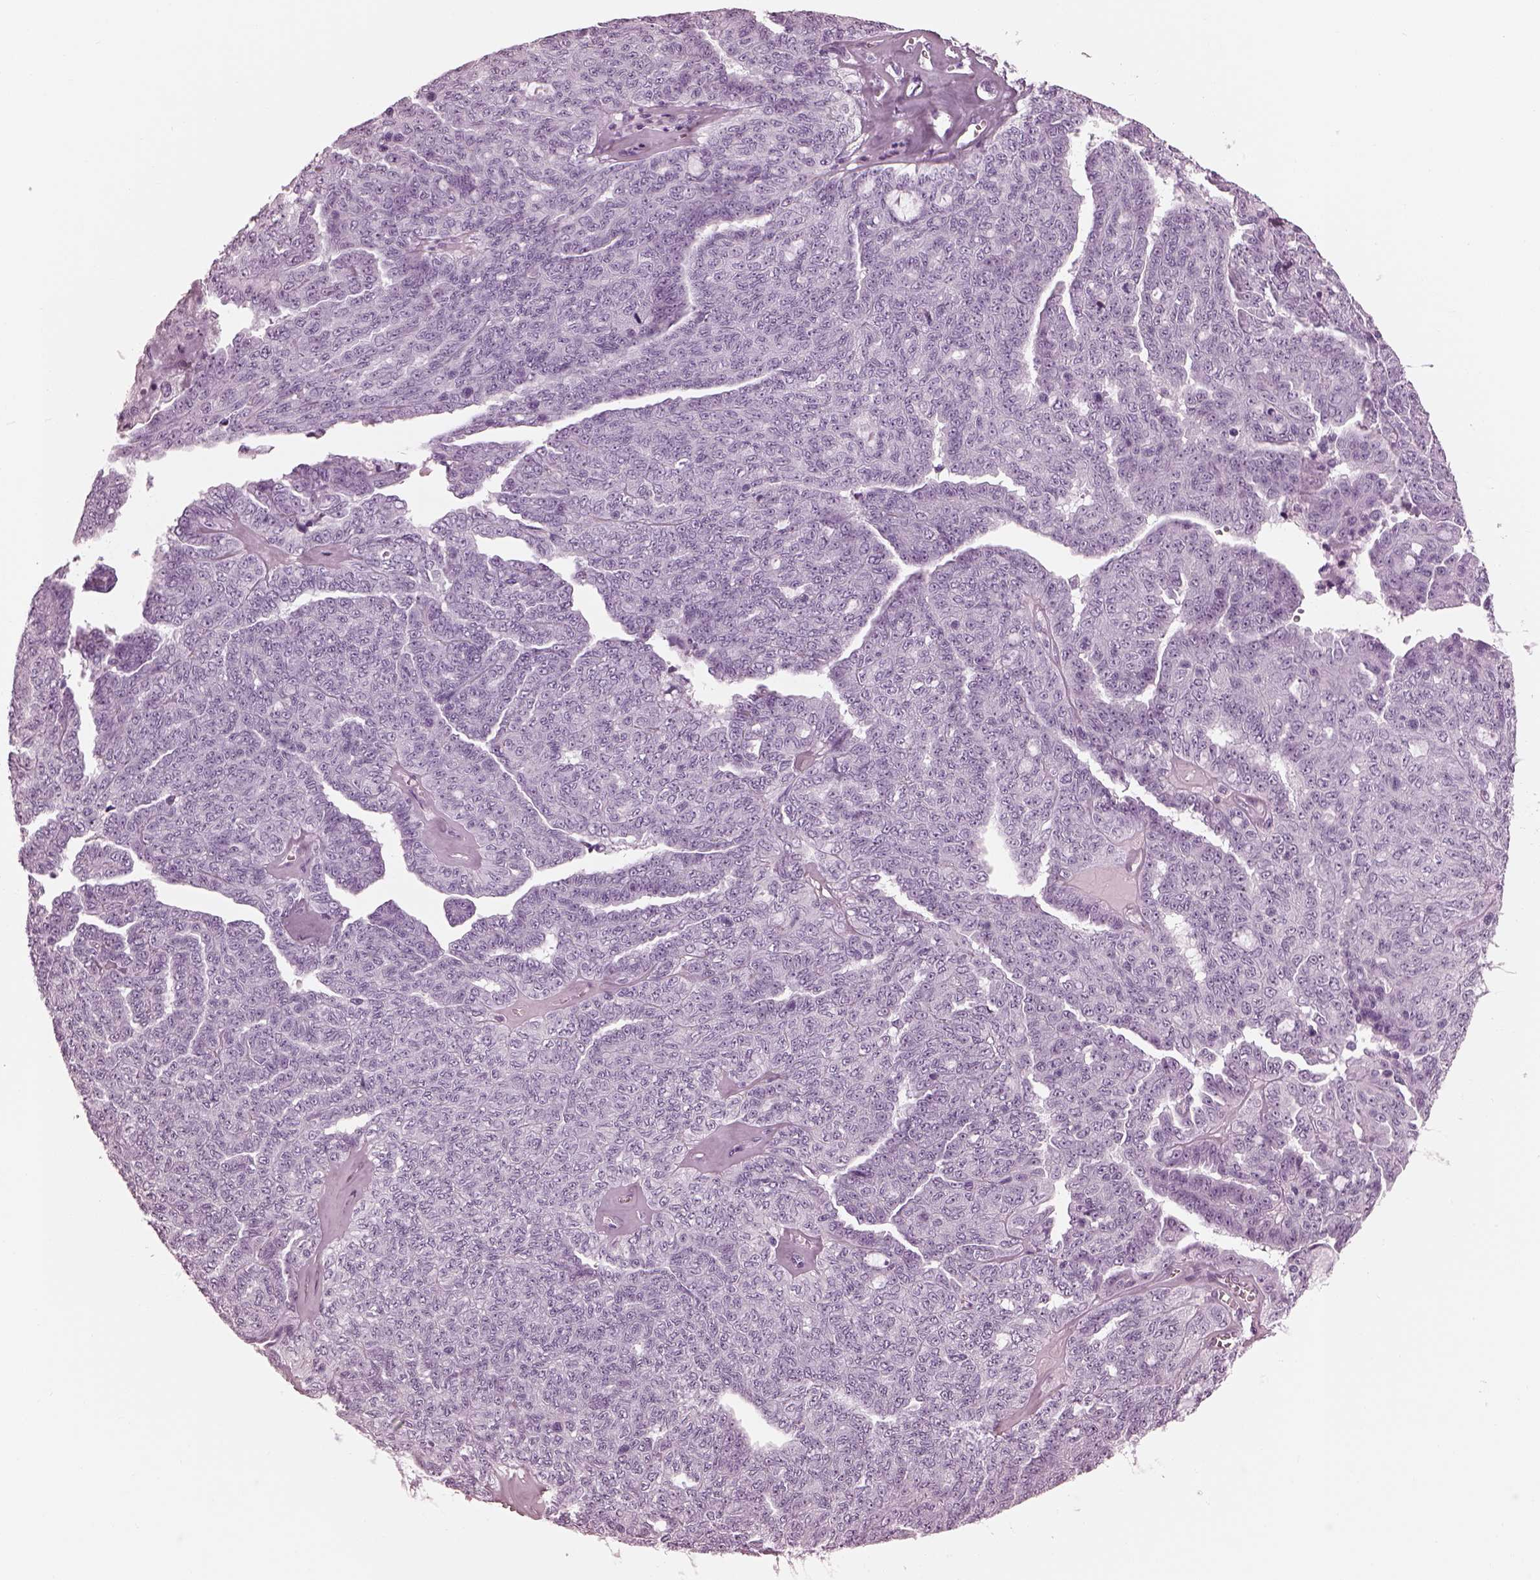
{"staining": {"intensity": "negative", "quantity": "none", "location": "none"}, "tissue": "ovarian cancer", "cell_type": "Tumor cells", "image_type": "cancer", "snomed": [{"axis": "morphology", "description": "Cystadenocarcinoma, serous, NOS"}, {"axis": "topography", "description": "Ovary"}], "caption": "High power microscopy micrograph of an IHC image of serous cystadenocarcinoma (ovarian), revealing no significant staining in tumor cells. (DAB (3,3'-diaminobenzidine) immunohistochemistry (IHC) with hematoxylin counter stain).", "gene": "TCHHL1", "patient": {"sex": "female", "age": 71}}